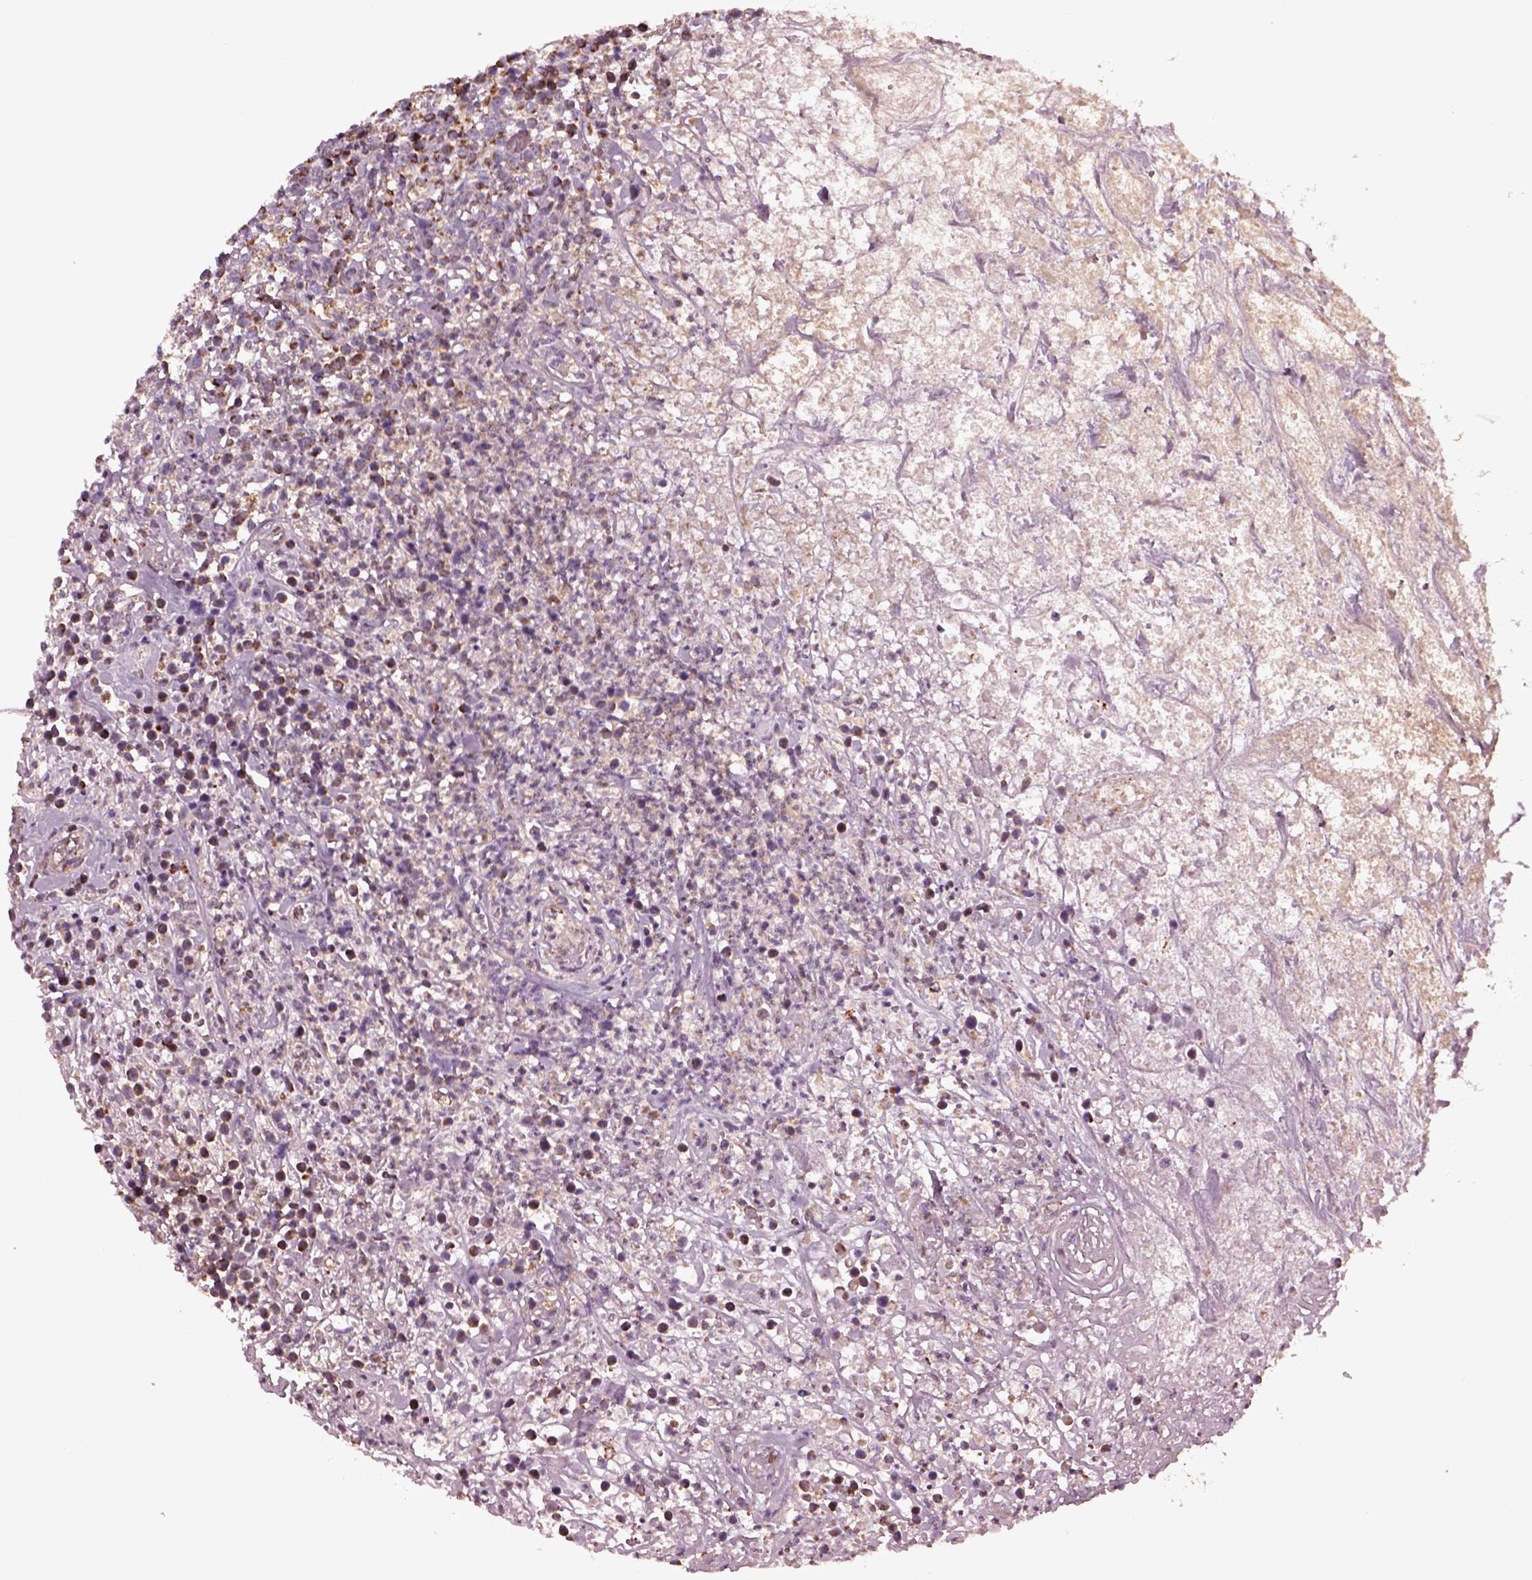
{"staining": {"intensity": "moderate", "quantity": ">75%", "location": "cytoplasmic/membranous"}, "tissue": "lymphoma", "cell_type": "Tumor cells", "image_type": "cancer", "snomed": [{"axis": "morphology", "description": "Malignant lymphoma, non-Hodgkin's type, High grade"}, {"axis": "topography", "description": "Soft tissue"}], "caption": "A brown stain labels moderate cytoplasmic/membranous expression of a protein in high-grade malignant lymphoma, non-Hodgkin's type tumor cells.", "gene": "TMEM254", "patient": {"sex": "female", "age": 56}}